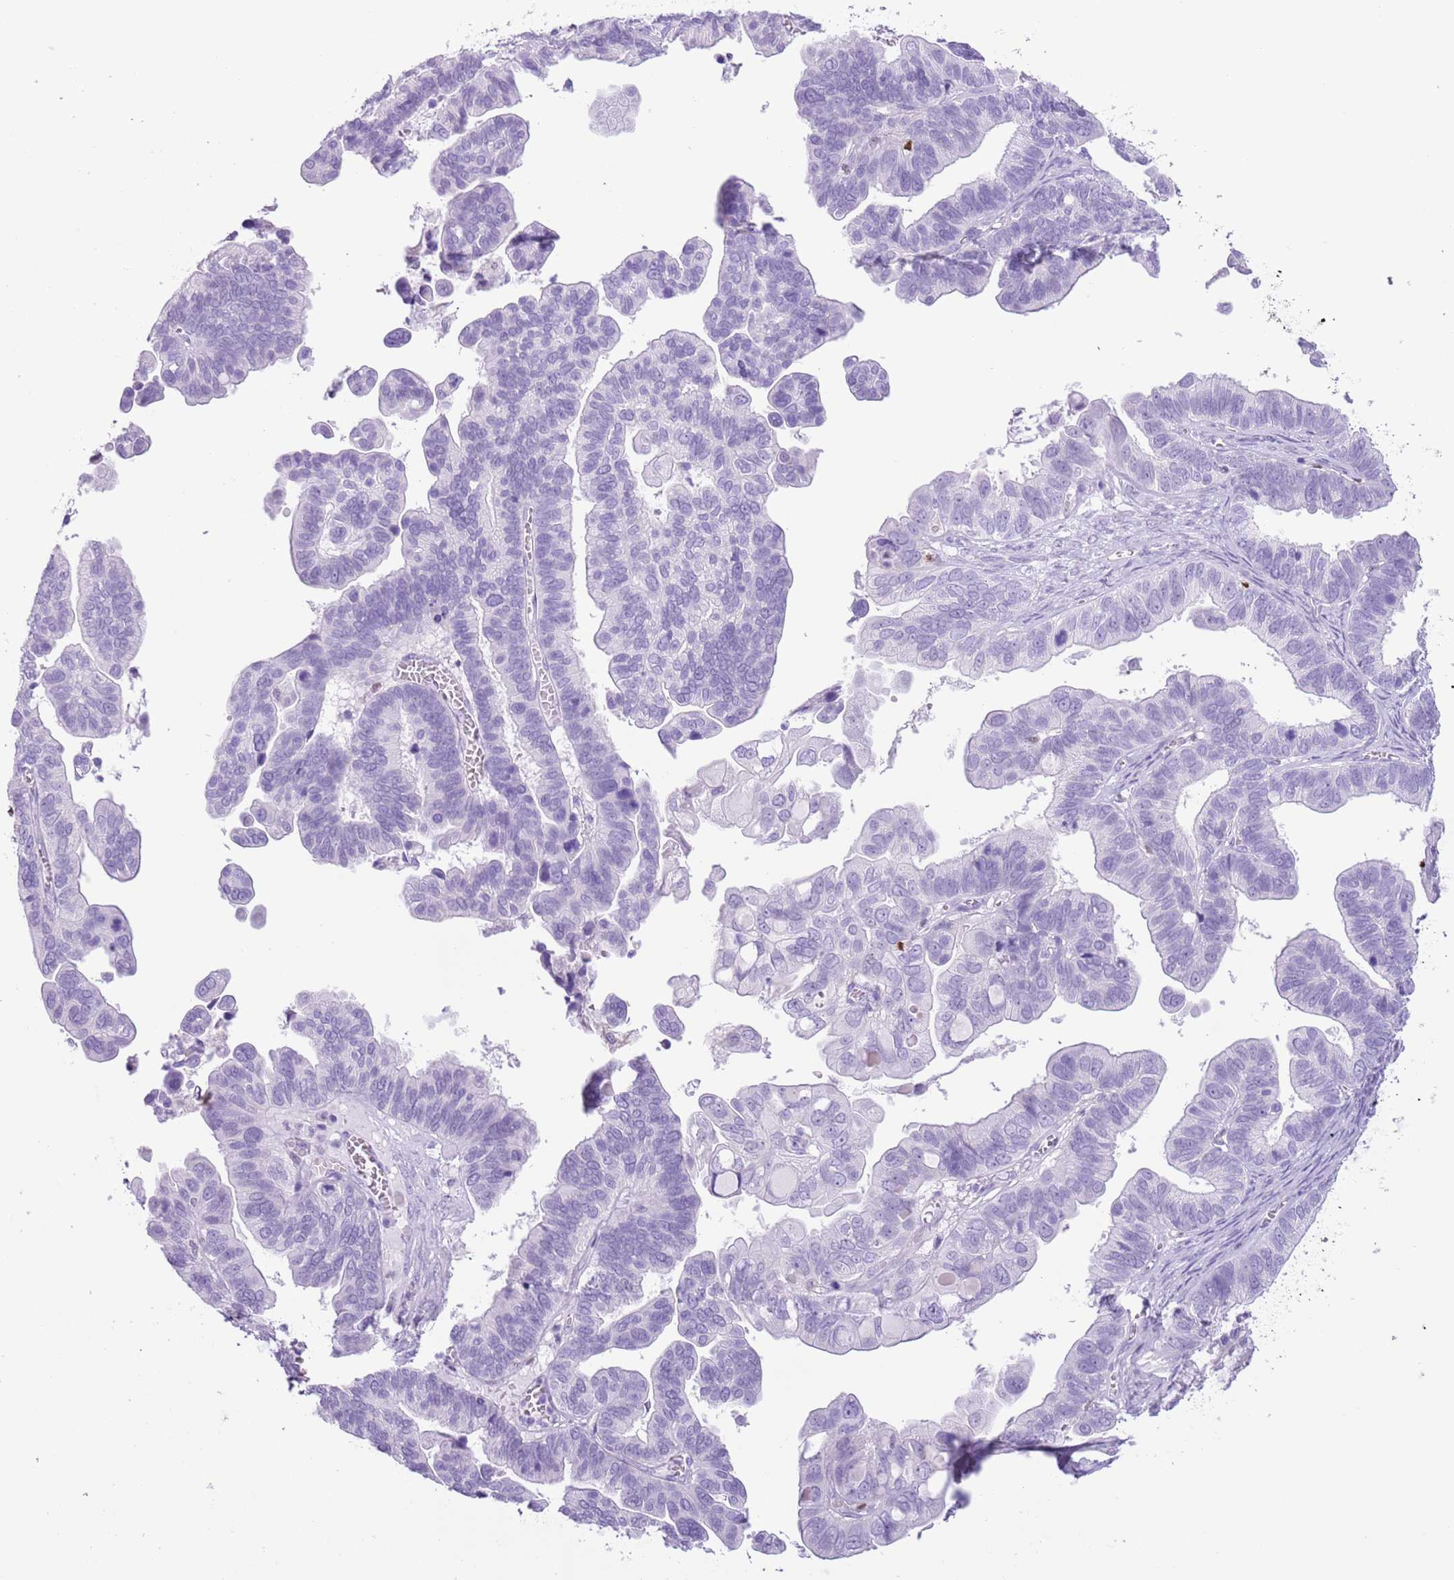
{"staining": {"intensity": "negative", "quantity": "none", "location": "none"}, "tissue": "ovarian cancer", "cell_type": "Tumor cells", "image_type": "cancer", "snomed": [{"axis": "morphology", "description": "Cystadenocarcinoma, serous, NOS"}, {"axis": "topography", "description": "Ovary"}], "caption": "Photomicrograph shows no protein positivity in tumor cells of serous cystadenocarcinoma (ovarian) tissue.", "gene": "SLC7A14", "patient": {"sex": "female", "age": 56}}